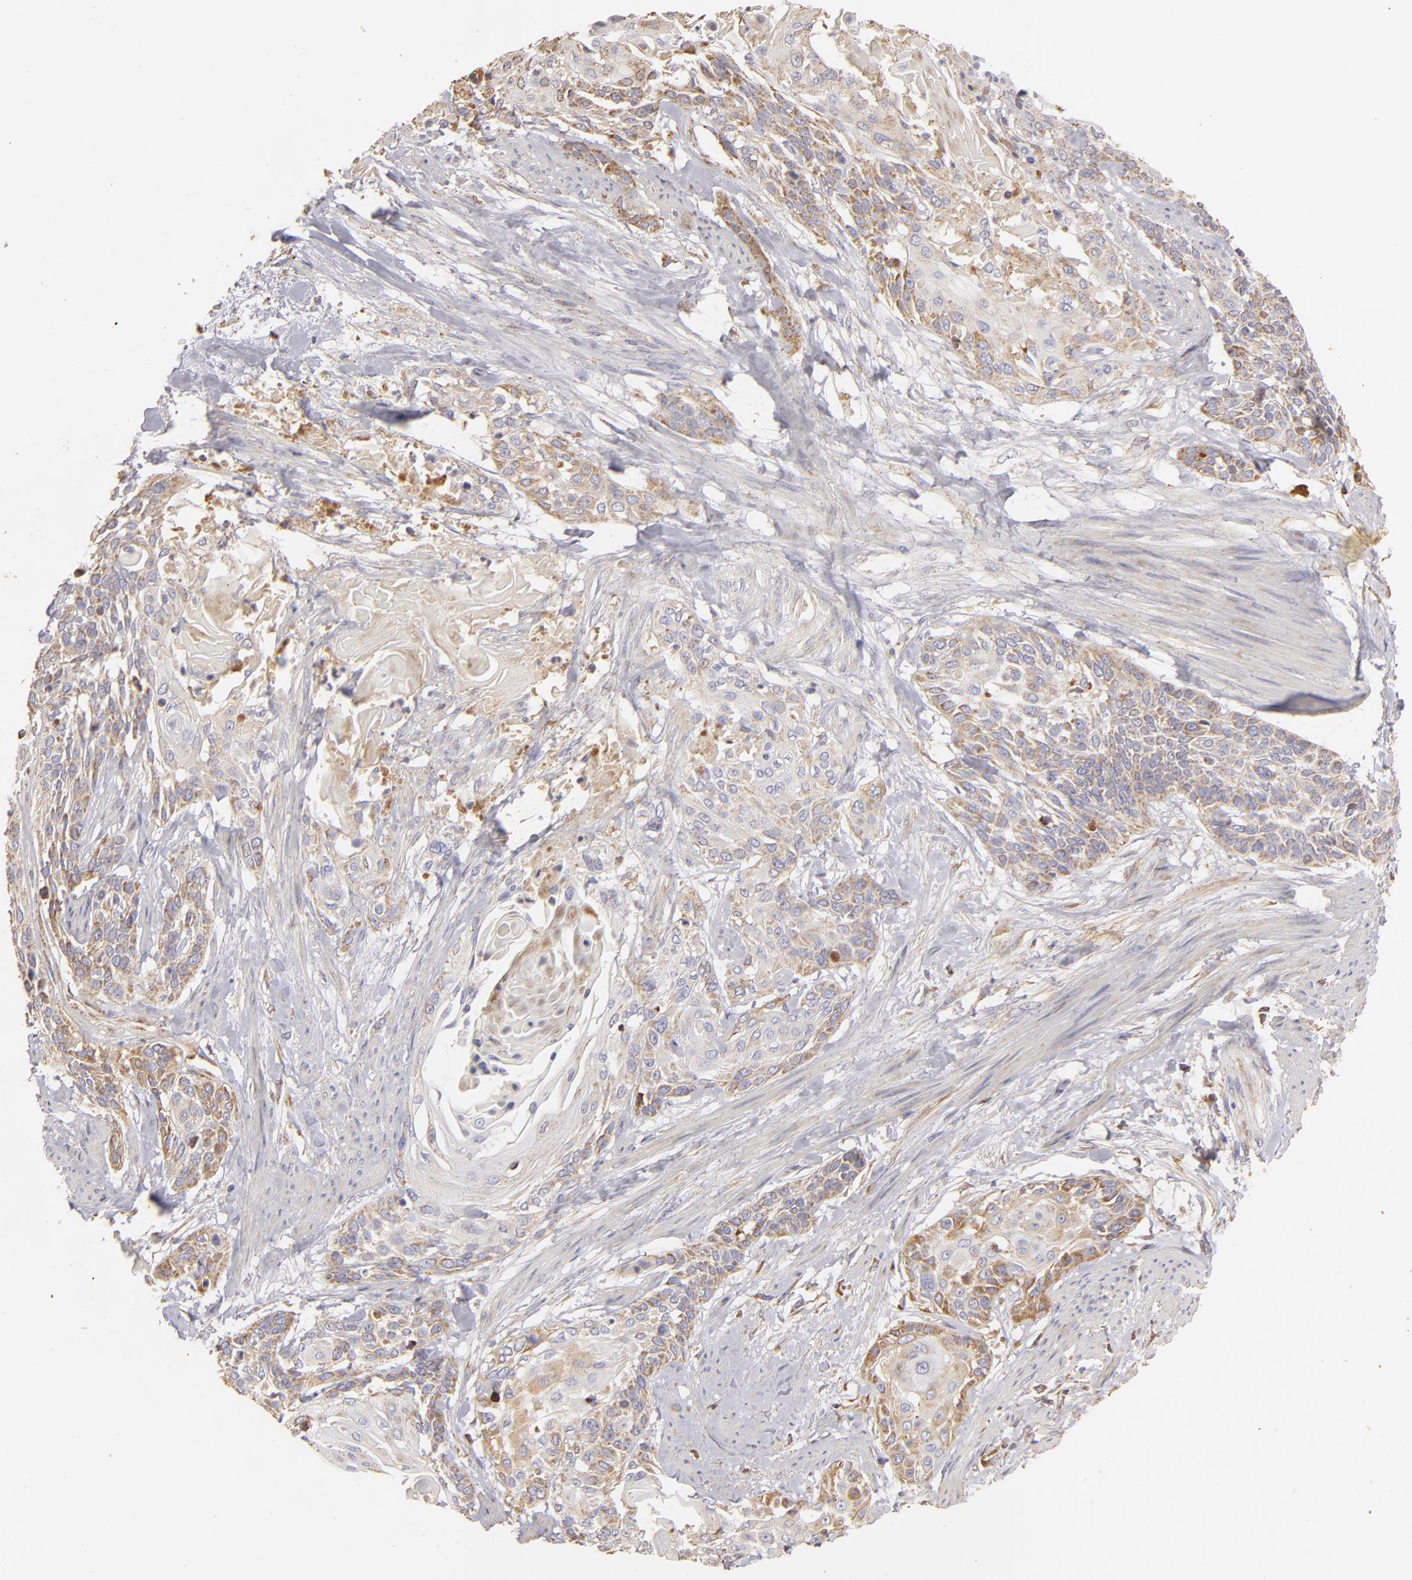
{"staining": {"intensity": "weak", "quantity": ">75%", "location": "cytoplasmic/membranous"}, "tissue": "cervical cancer", "cell_type": "Tumor cells", "image_type": "cancer", "snomed": [{"axis": "morphology", "description": "Squamous cell carcinoma, NOS"}, {"axis": "topography", "description": "Cervix"}], "caption": "Protein analysis of cervical squamous cell carcinoma tissue displays weak cytoplasmic/membranous positivity in approximately >75% of tumor cells.", "gene": "CFB", "patient": {"sex": "female", "age": 57}}